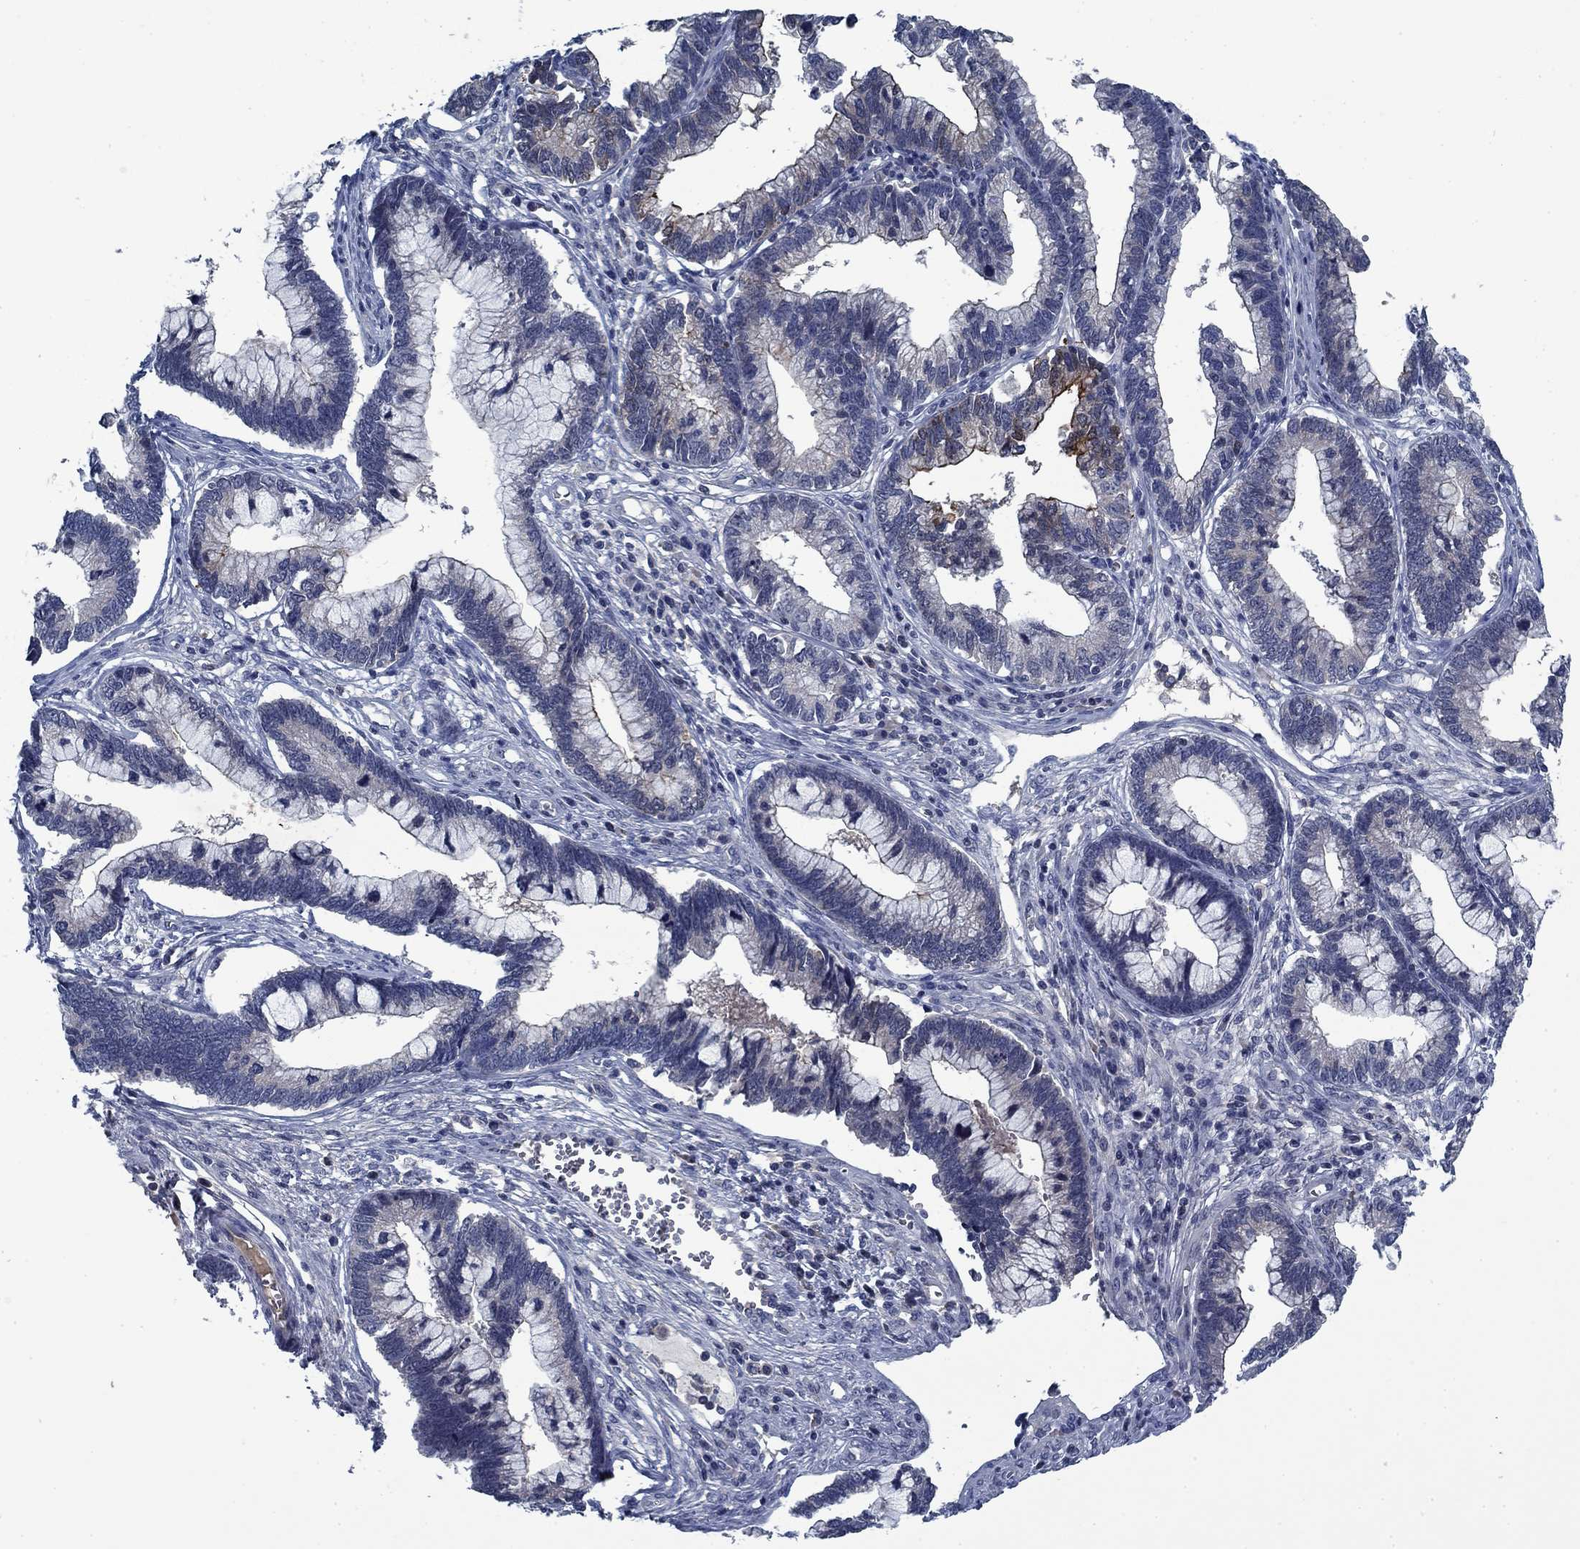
{"staining": {"intensity": "negative", "quantity": "none", "location": "none"}, "tissue": "cervical cancer", "cell_type": "Tumor cells", "image_type": "cancer", "snomed": [{"axis": "morphology", "description": "Adenocarcinoma, NOS"}, {"axis": "topography", "description": "Cervix"}], "caption": "High magnification brightfield microscopy of adenocarcinoma (cervical) stained with DAB (brown) and counterstained with hematoxylin (blue): tumor cells show no significant positivity. (DAB IHC, high magnification).", "gene": "PNMA8A", "patient": {"sex": "female", "age": 44}}